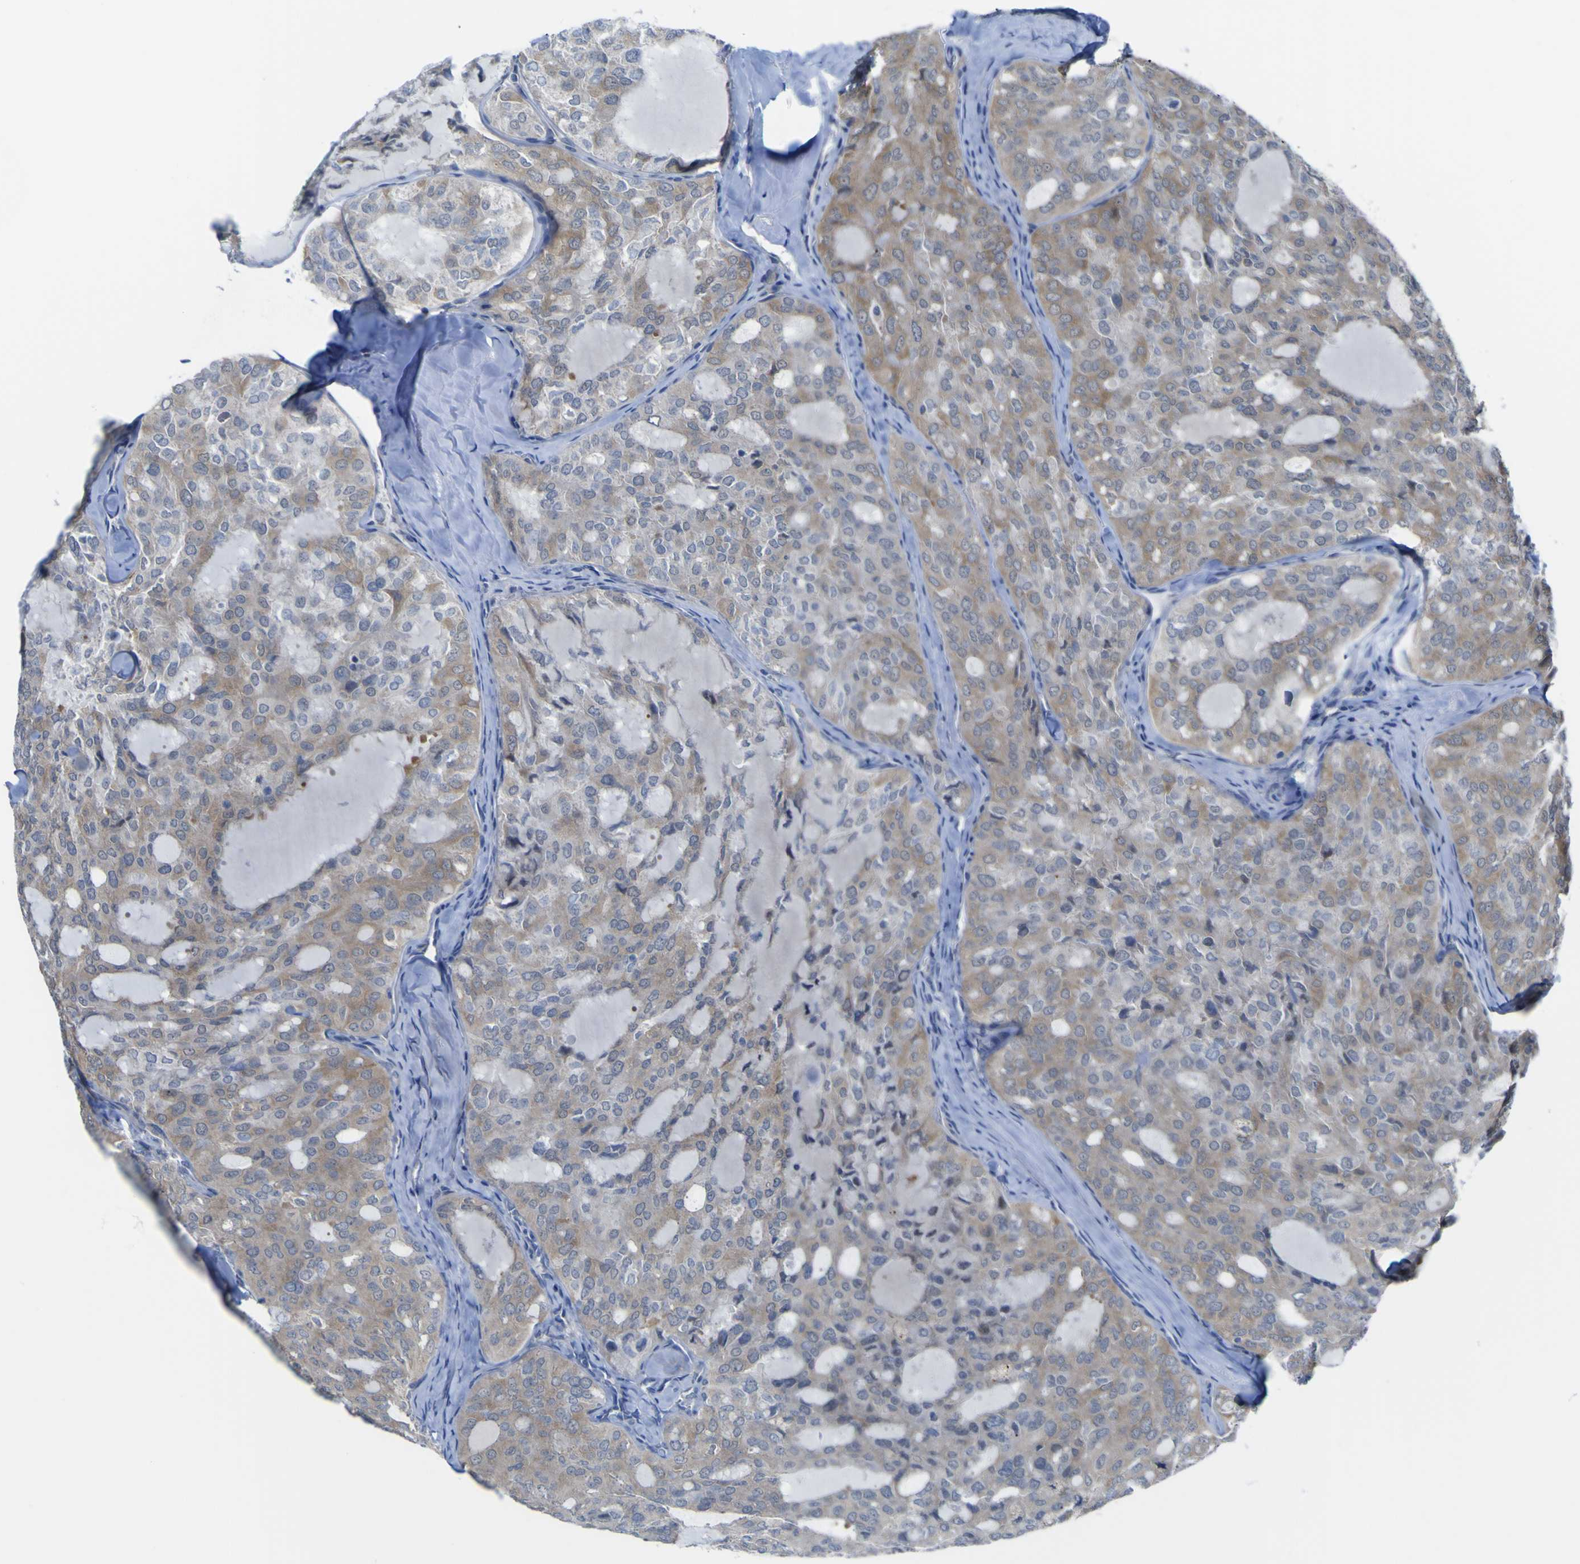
{"staining": {"intensity": "weak", "quantity": "25%-75%", "location": "cytoplasmic/membranous"}, "tissue": "thyroid cancer", "cell_type": "Tumor cells", "image_type": "cancer", "snomed": [{"axis": "morphology", "description": "Follicular adenoma carcinoma, NOS"}, {"axis": "topography", "description": "Thyroid gland"}], "caption": "About 25%-75% of tumor cells in human thyroid cancer (follicular adenoma carcinoma) display weak cytoplasmic/membranous protein positivity as visualized by brown immunohistochemical staining.", "gene": "TNFRSF11A", "patient": {"sex": "male", "age": 75}}